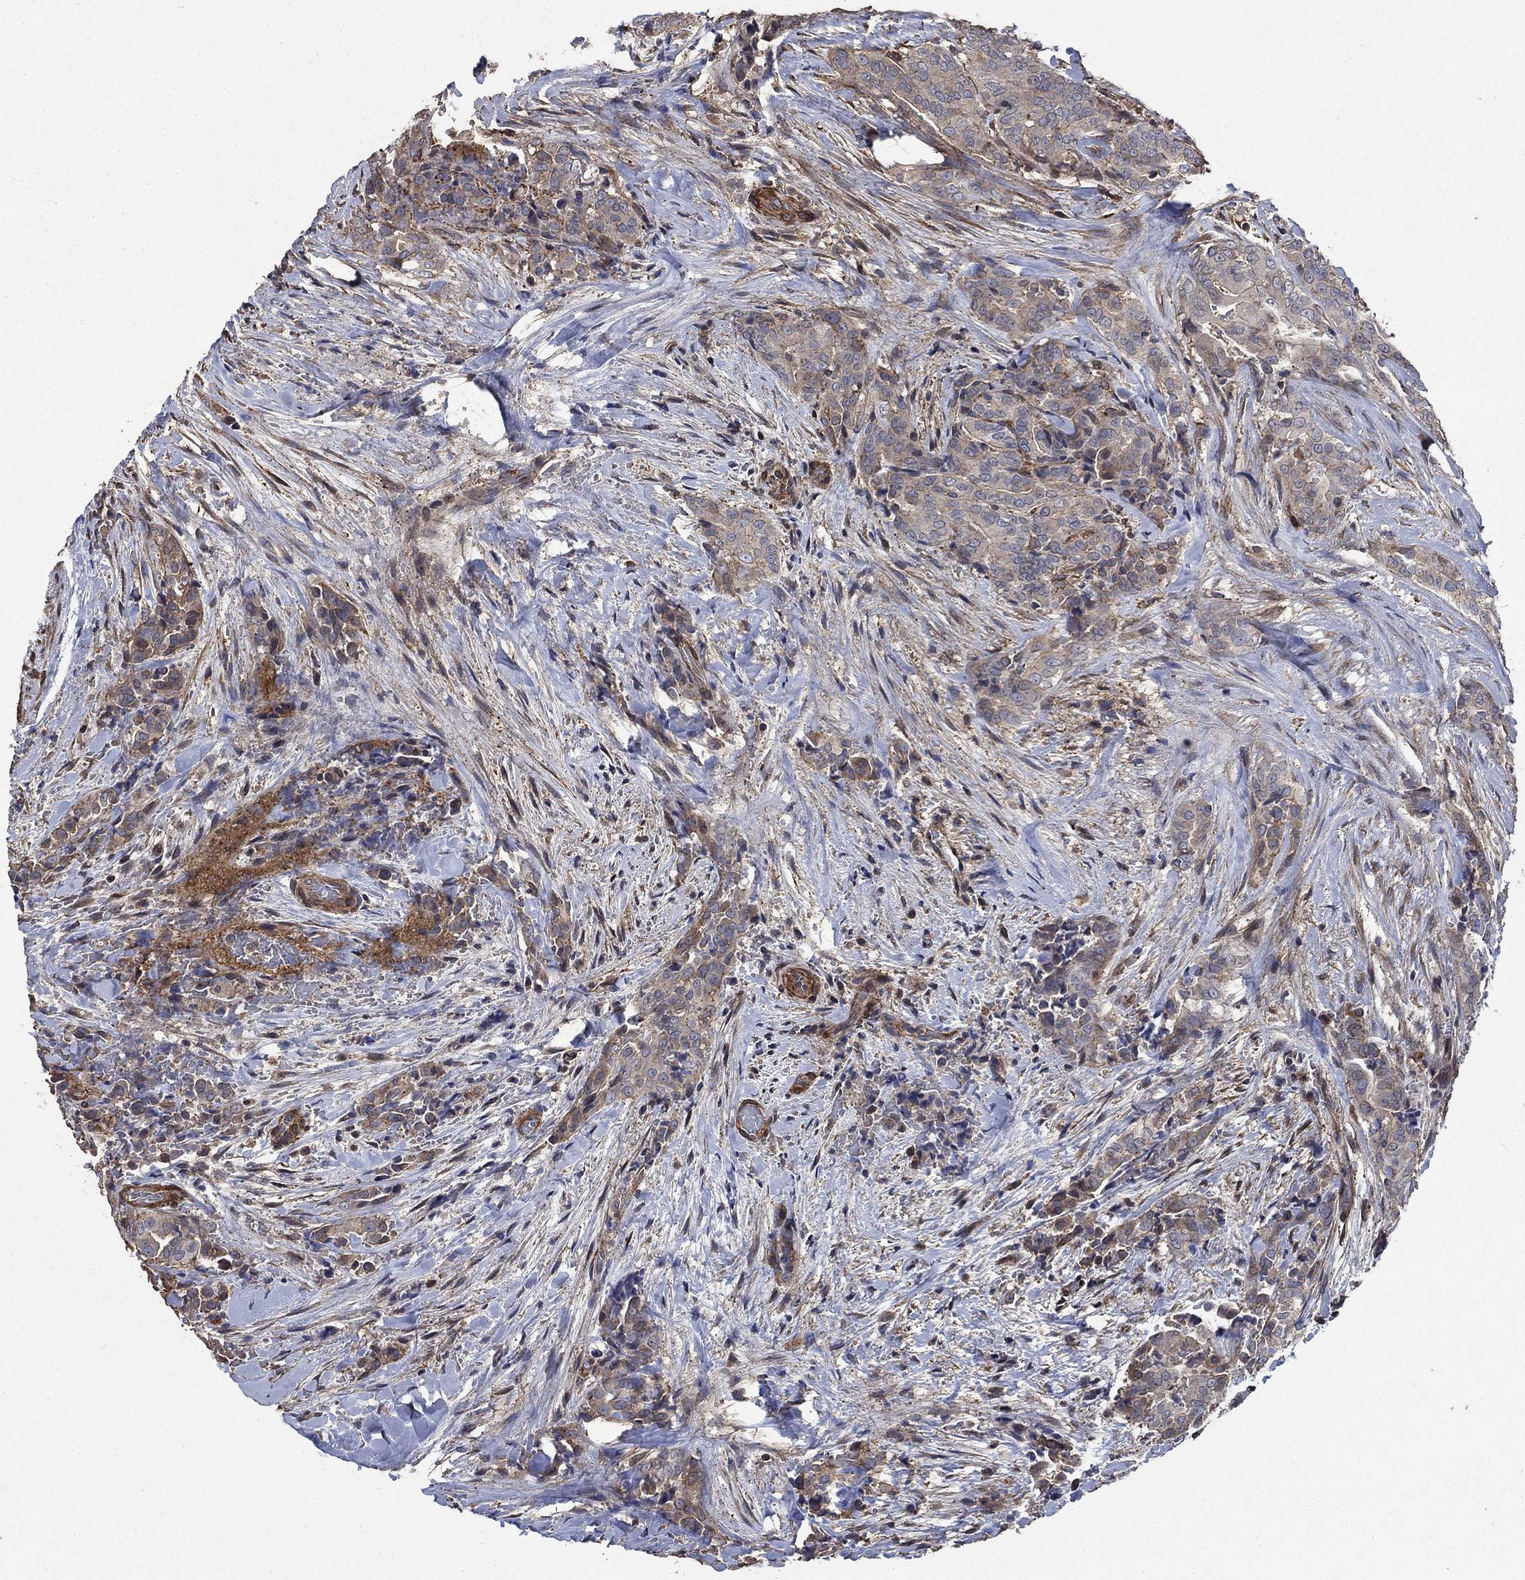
{"staining": {"intensity": "weak", "quantity": "<25%", "location": "cytoplasmic/membranous"}, "tissue": "thyroid cancer", "cell_type": "Tumor cells", "image_type": "cancer", "snomed": [{"axis": "morphology", "description": "Papillary adenocarcinoma, NOS"}, {"axis": "topography", "description": "Thyroid gland"}], "caption": "Protein analysis of thyroid papillary adenocarcinoma shows no significant staining in tumor cells.", "gene": "PDE3A", "patient": {"sex": "male", "age": 61}}